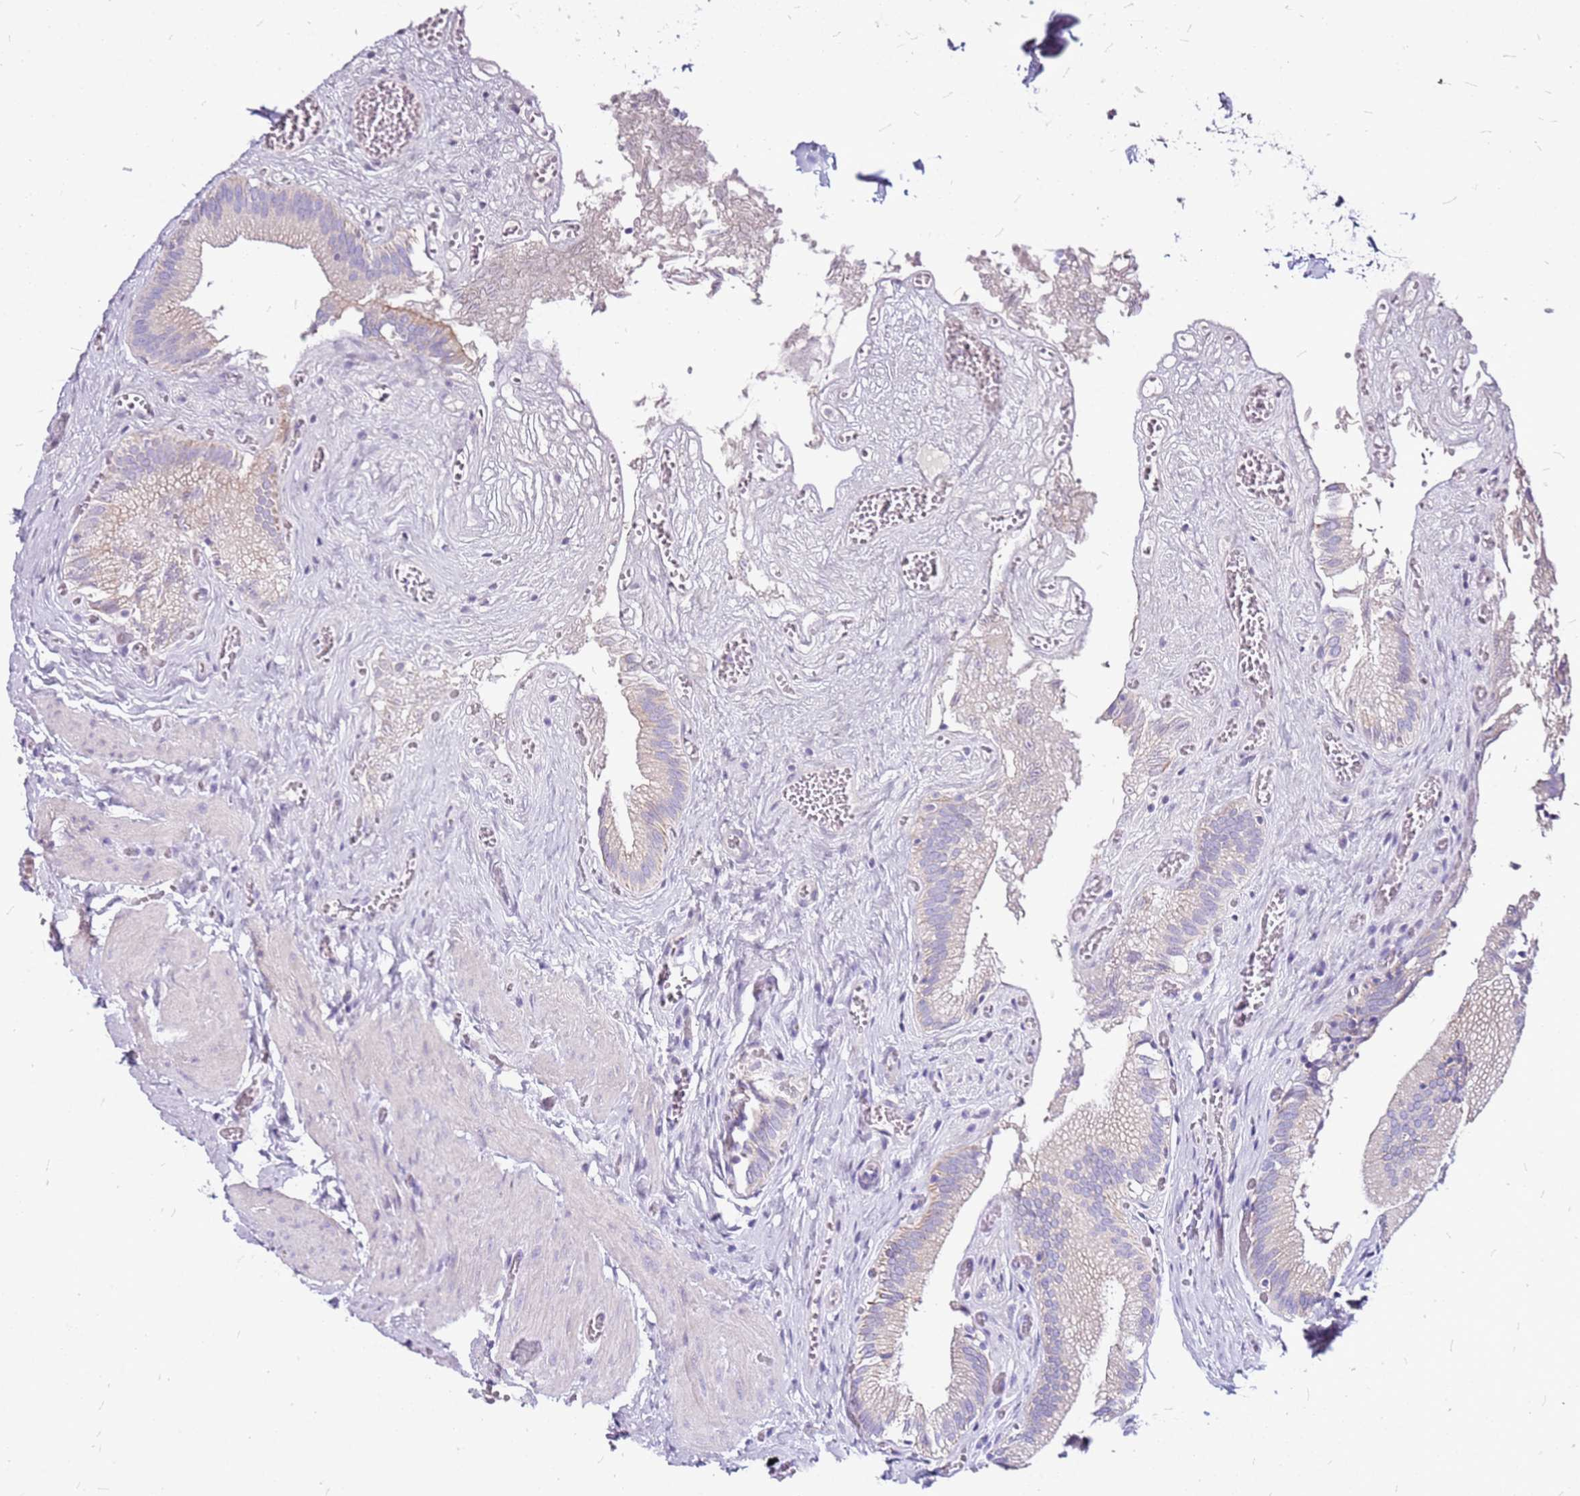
{"staining": {"intensity": "weak", "quantity": "<25%", "location": "cytoplasmic/membranous"}, "tissue": "gallbladder", "cell_type": "Glandular cells", "image_type": "normal", "snomed": [{"axis": "morphology", "description": "Normal tissue, NOS"}, {"axis": "topography", "description": "Gallbladder"}, {"axis": "topography", "description": "Peripheral nerve tissue"}], "caption": "Immunohistochemistry (IHC) of benign human gallbladder demonstrates no staining in glandular cells.", "gene": "CASD1", "patient": {"sex": "male", "age": 17}}